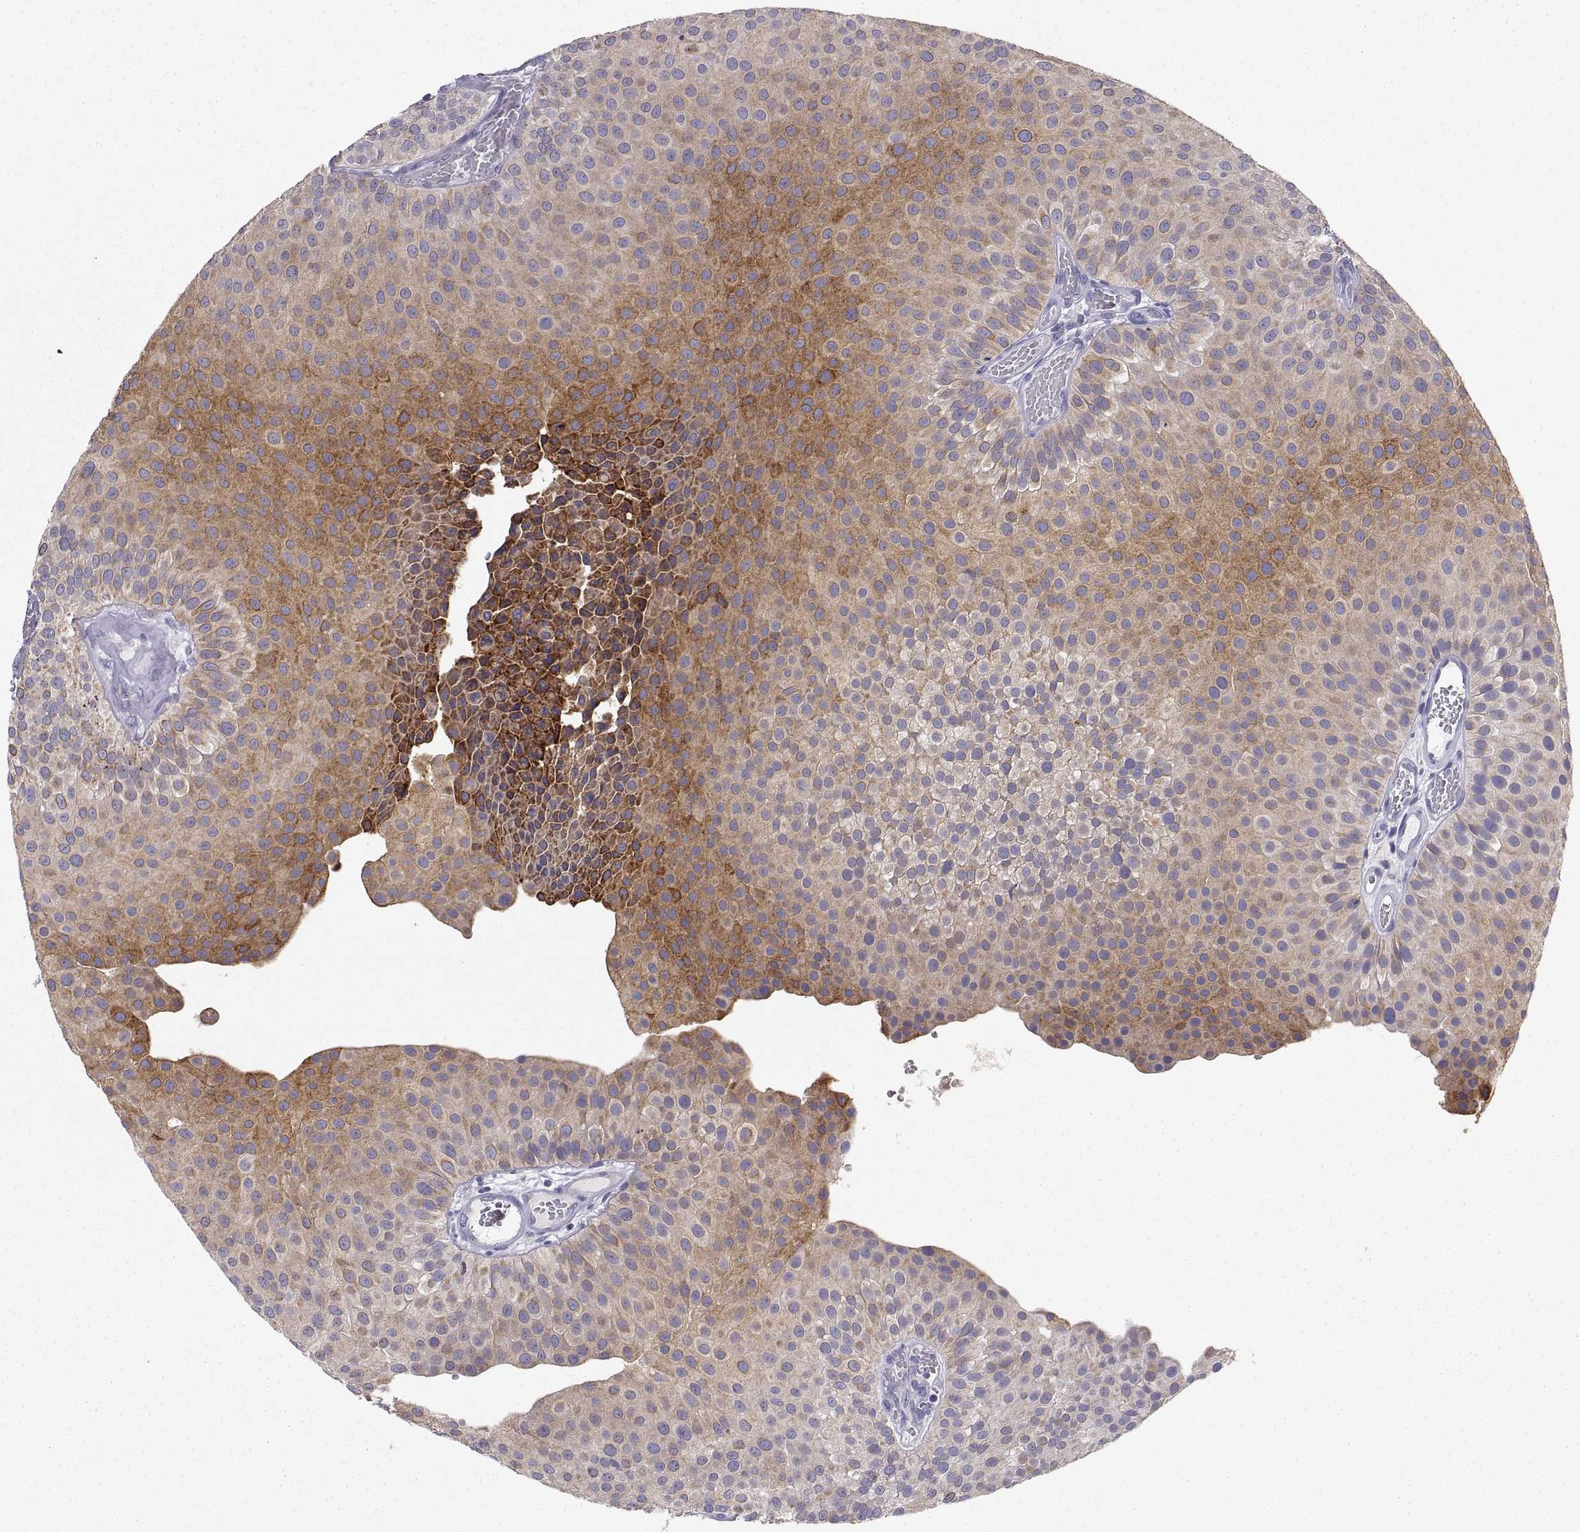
{"staining": {"intensity": "strong", "quantity": "<25%", "location": "cytoplasmic/membranous"}, "tissue": "urothelial cancer", "cell_type": "Tumor cells", "image_type": "cancer", "snomed": [{"axis": "morphology", "description": "Urothelial carcinoma, Low grade"}, {"axis": "topography", "description": "Urinary bladder"}], "caption": "High-magnification brightfield microscopy of low-grade urothelial carcinoma stained with DAB (brown) and counterstained with hematoxylin (blue). tumor cells exhibit strong cytoplasmic/membranous staining is present in approximately<25% of cells.", "gene": "ERO1A", "patient": {"sex": "female", "age": 87}}